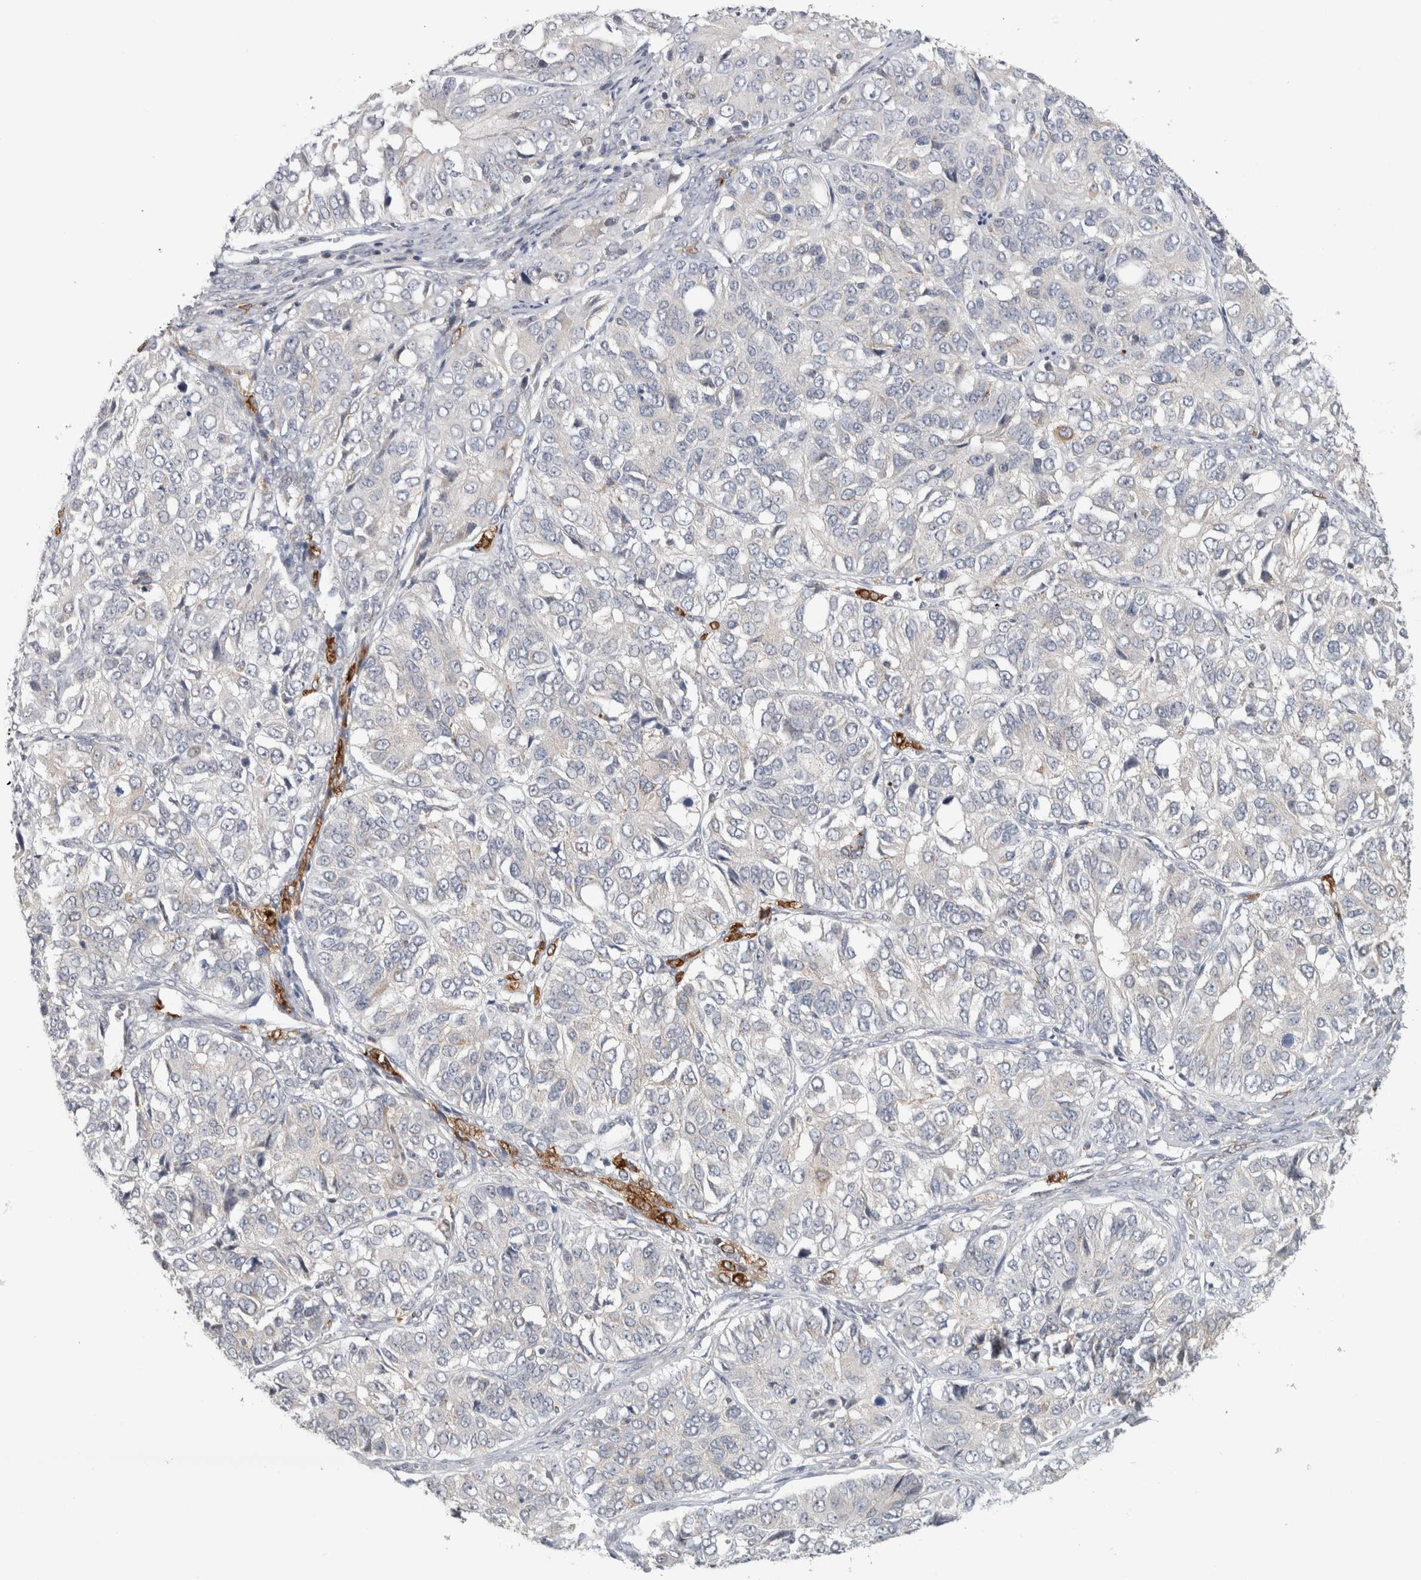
{"staining": {"intensity": "negative", "quantity": "none", "location": "none"}, "tissue": "ovarian cancer", "cell_type": "Tumor cells", "image_type": "cancer", "snomed": [{"axis": "morphology", "description": "Carcinoma, endometroid"}, {"axis": "topography", "description": "Ovary"}], "caption": "This is an immunohistochemistry (IHC) histopathology image of human ovarian cancer (endometroid carcinoma). There is no positivity in tumor cells.", "gene": "RAB18", "patient": {"sex": "female", "age": 51}}